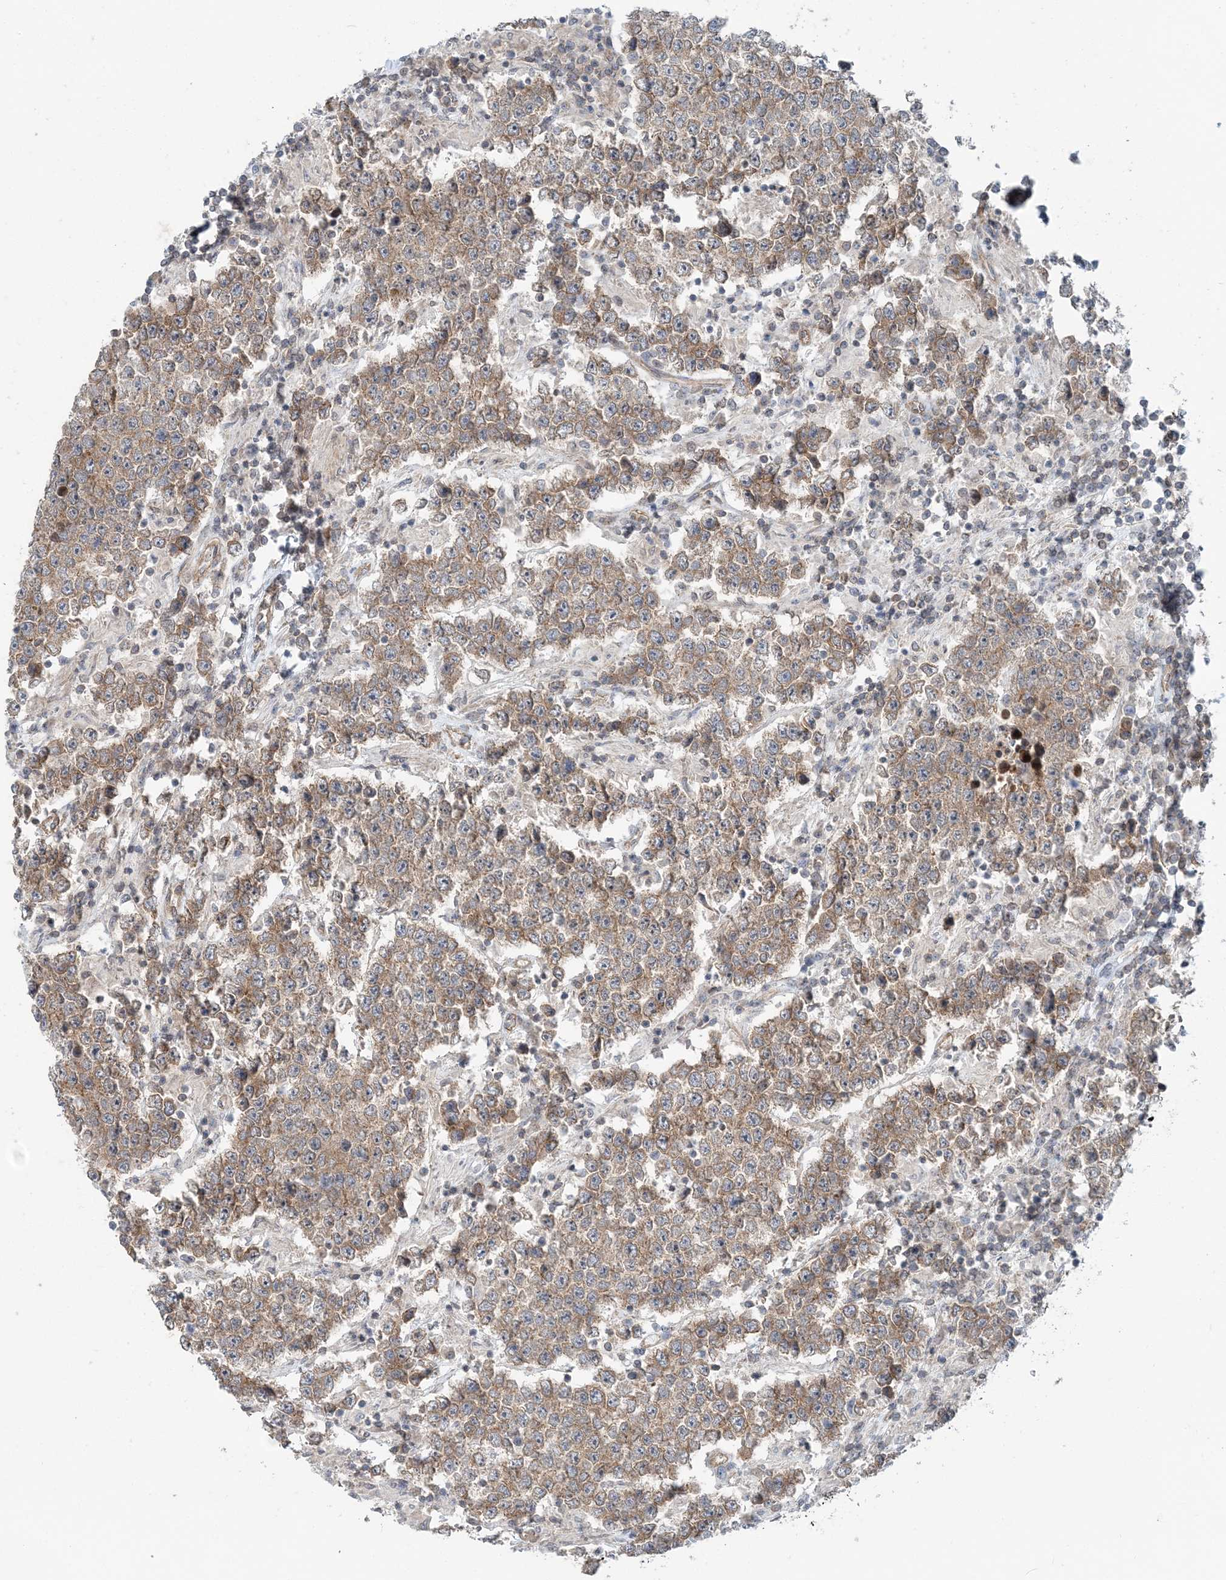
{"staining": {"intensity": "moderate", "quantity": ">75%", "location": "cytoplasmic/membranous"}, "tissue": "testis cancer", "cell_type": "Tumor cells", "image_type": "cancer", "snomed": [{"axis": "morphology", "description": "Normal tissue, NOS"}, {"axis": "morphology", "description": "Urothelial carcinoma, High grade"}, {"axis": "morphology", "description": "Seminoma, NOS"}, {"axis": "morphology", "description": "Carcinoma, Embryonal, NOS"}, {"axis": "topography", "description": "Urinary bladder"}, {"axis": "topography", "description": "Testis"}], "caption": "A micrograph showing moderate cytoplasmic/membranous expression in approximately >75% of tumor cells in seminoma (testis), as visualized by brown immunohistochemical staining.", "gene": "MOB4", "patient": {"sex": "male", "age": 41}}